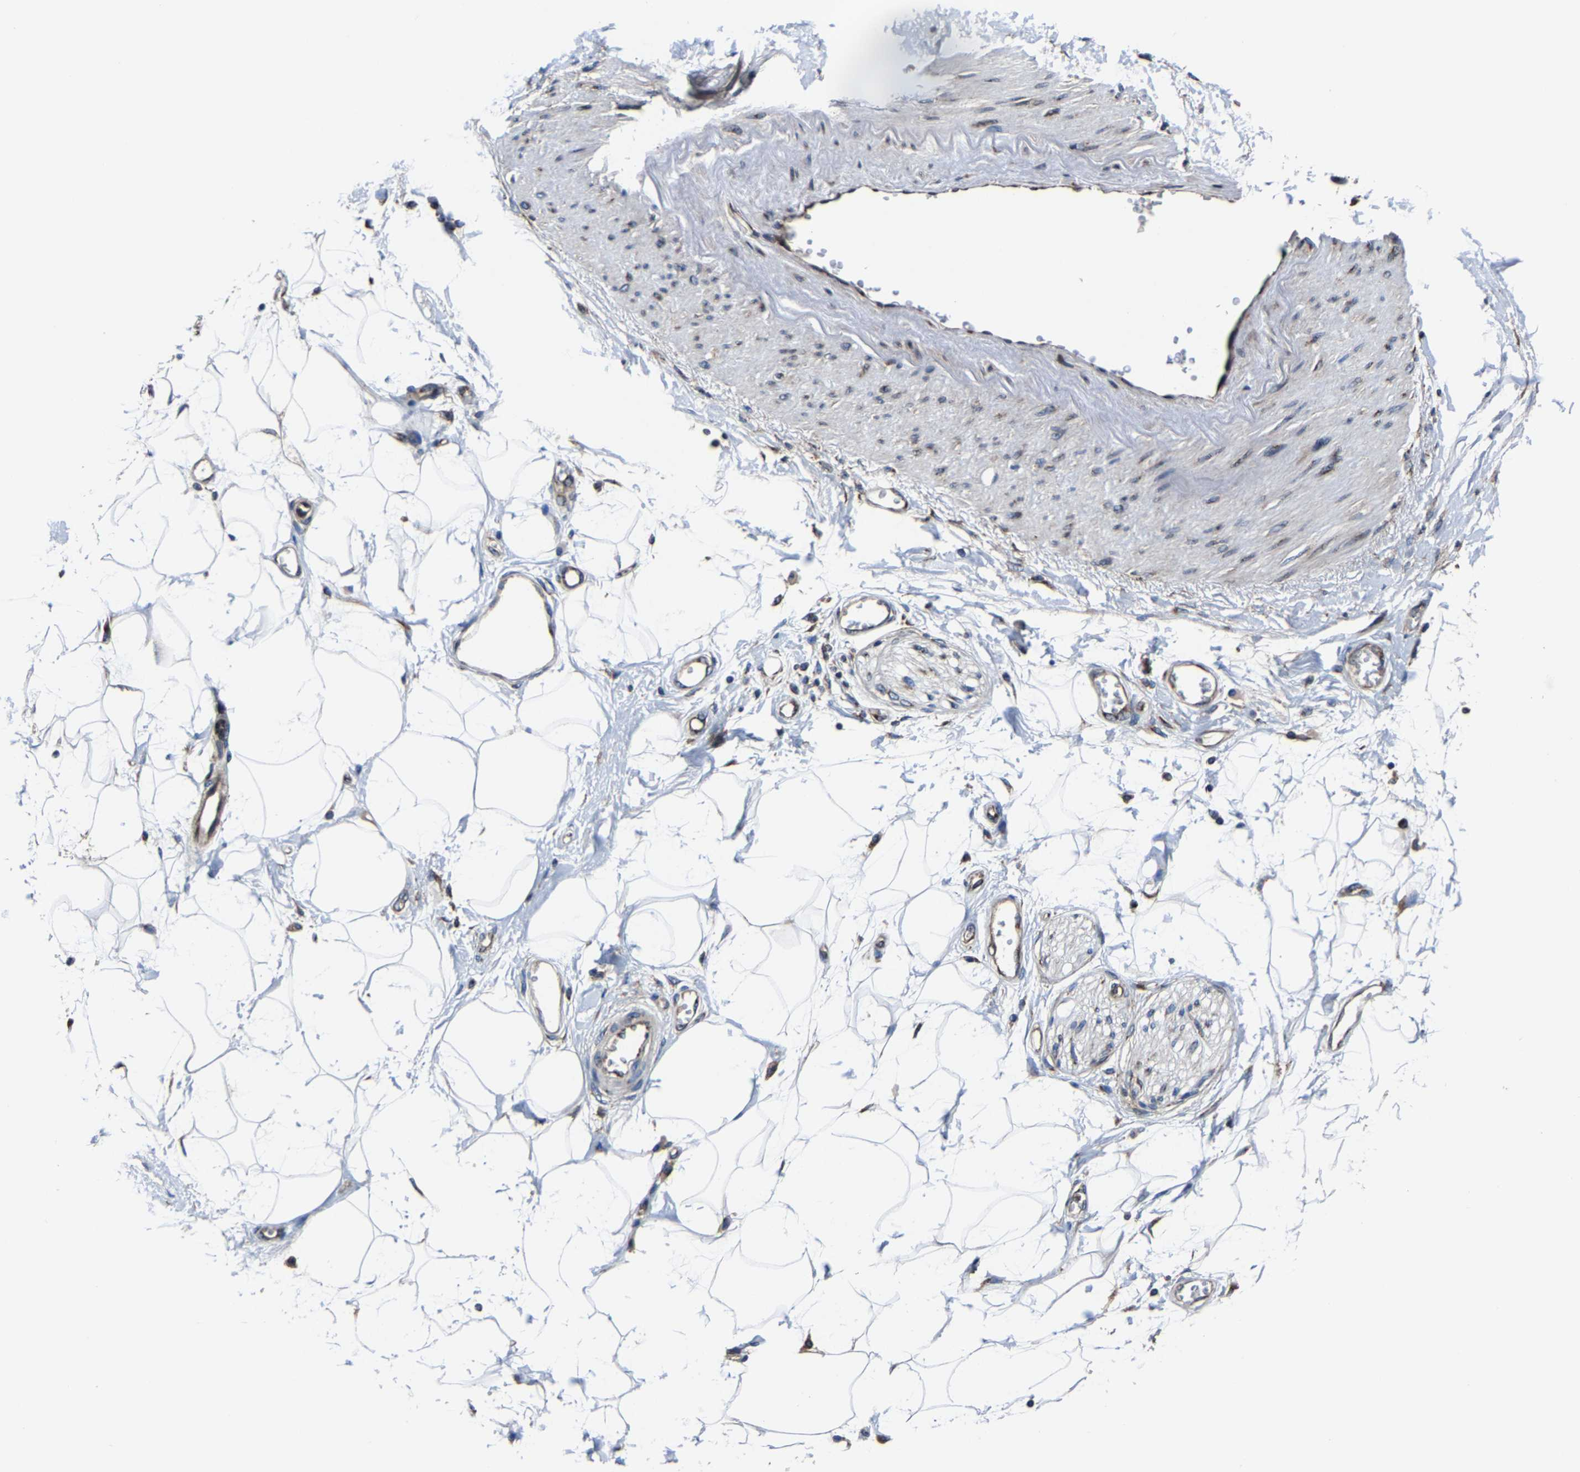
{"staining": {"intensity": "negative", "quantity": "none", "location": "none"}, "tissue": "adipose tissue", "cell_type": "Adipocytes", "image_type": "normal", "snomed": [{"axis": "morphology", "description": "Normal tissue, NOS"}, {"axis": "morphology", "description": "Adenocarcinoma, NOS"}, {"axis": "topography", "description": "Duodenum"}, {"axis": "topography", "description": "Peripheral nerve tissue"}], "caption": "IHC histopathology image of unremarkable adipose tissue: adipose tissue stained with DAB (3,3'-diaminobenzidine) demonstrates no significant protein staining in adipocytes.", "gene": "EBAG9", "patient": {"sex": "female", "age": 60}}